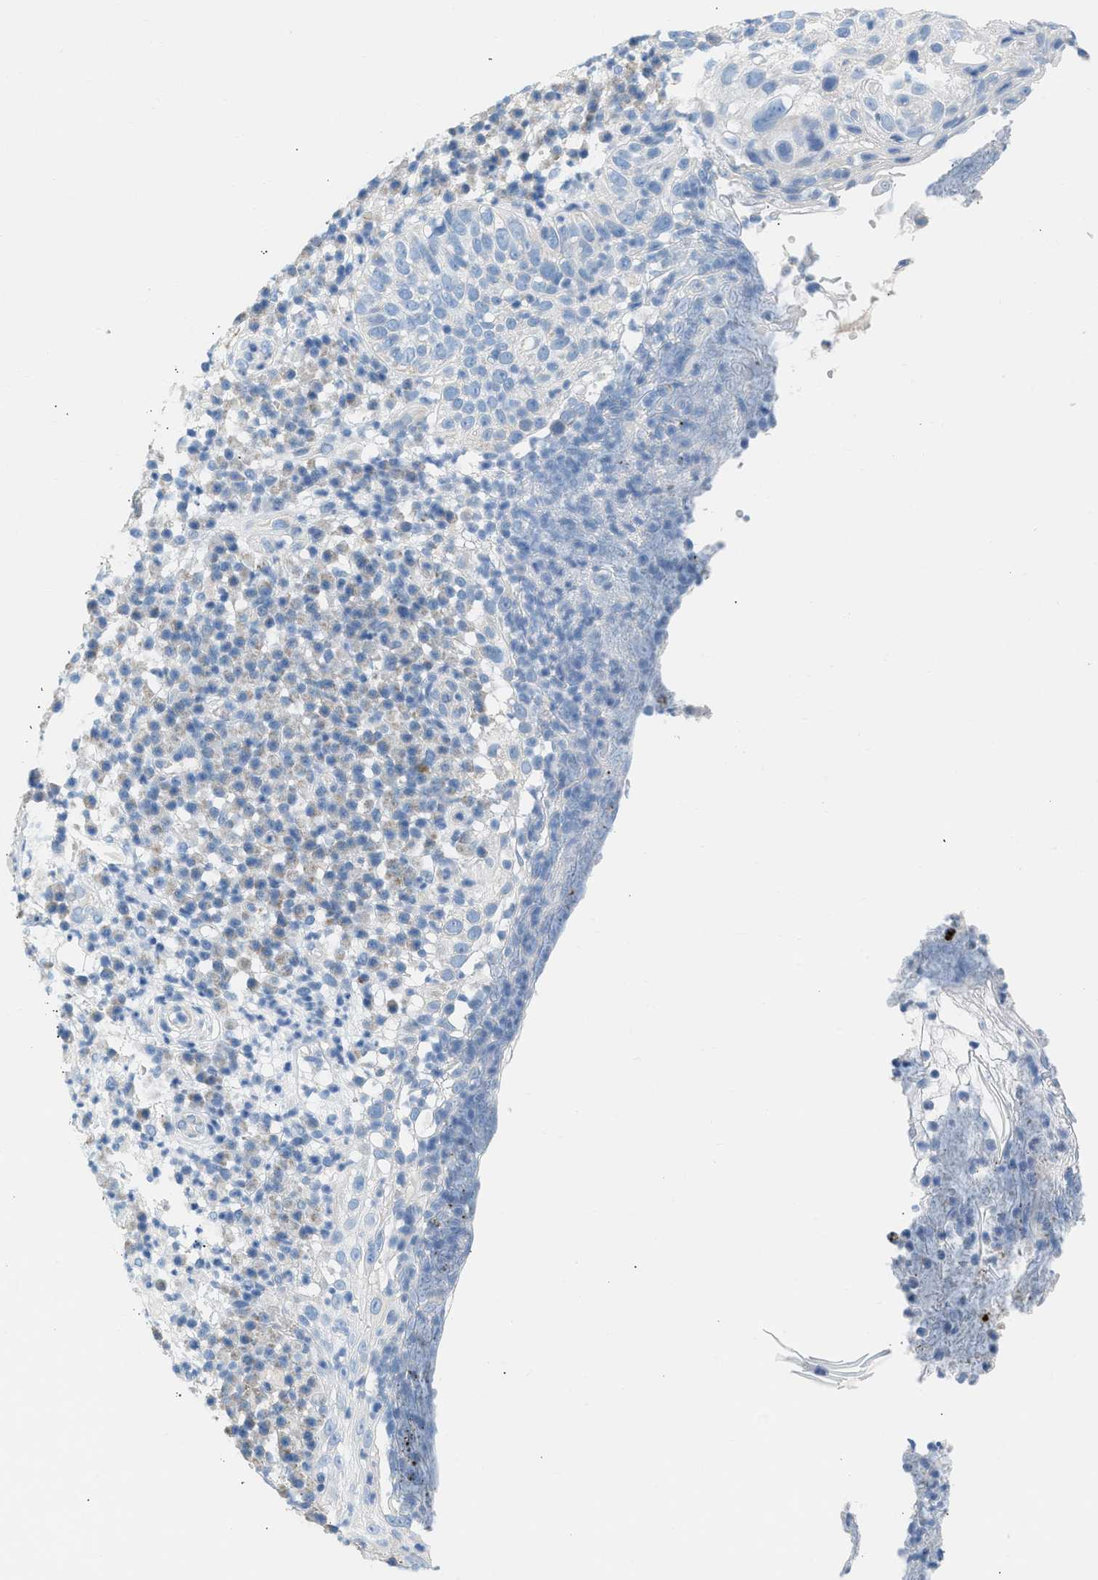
{"staining": {"intensity": "weak", "quantity": "<25%", "location": "cytoplasmic/membranous"}, "tissue": "skin cancer", "cell_type": "Tumor cells", "image_type": "cancer", "snomed": [{"axis": "morphology", "description": "Squamous cell carcinoma in situ, NOS"}, {"axis": "morphology", "description": "Squamous cell carcinoma, NOS"}, {"axis": "topography", "description": "Skin"}], "caption": "There is no significant positivity in tumor cells of skin cancer (squamous cell carcinoma).", "gene": "NDUFS8", "patient": {"sex": "male", "age": 93}}